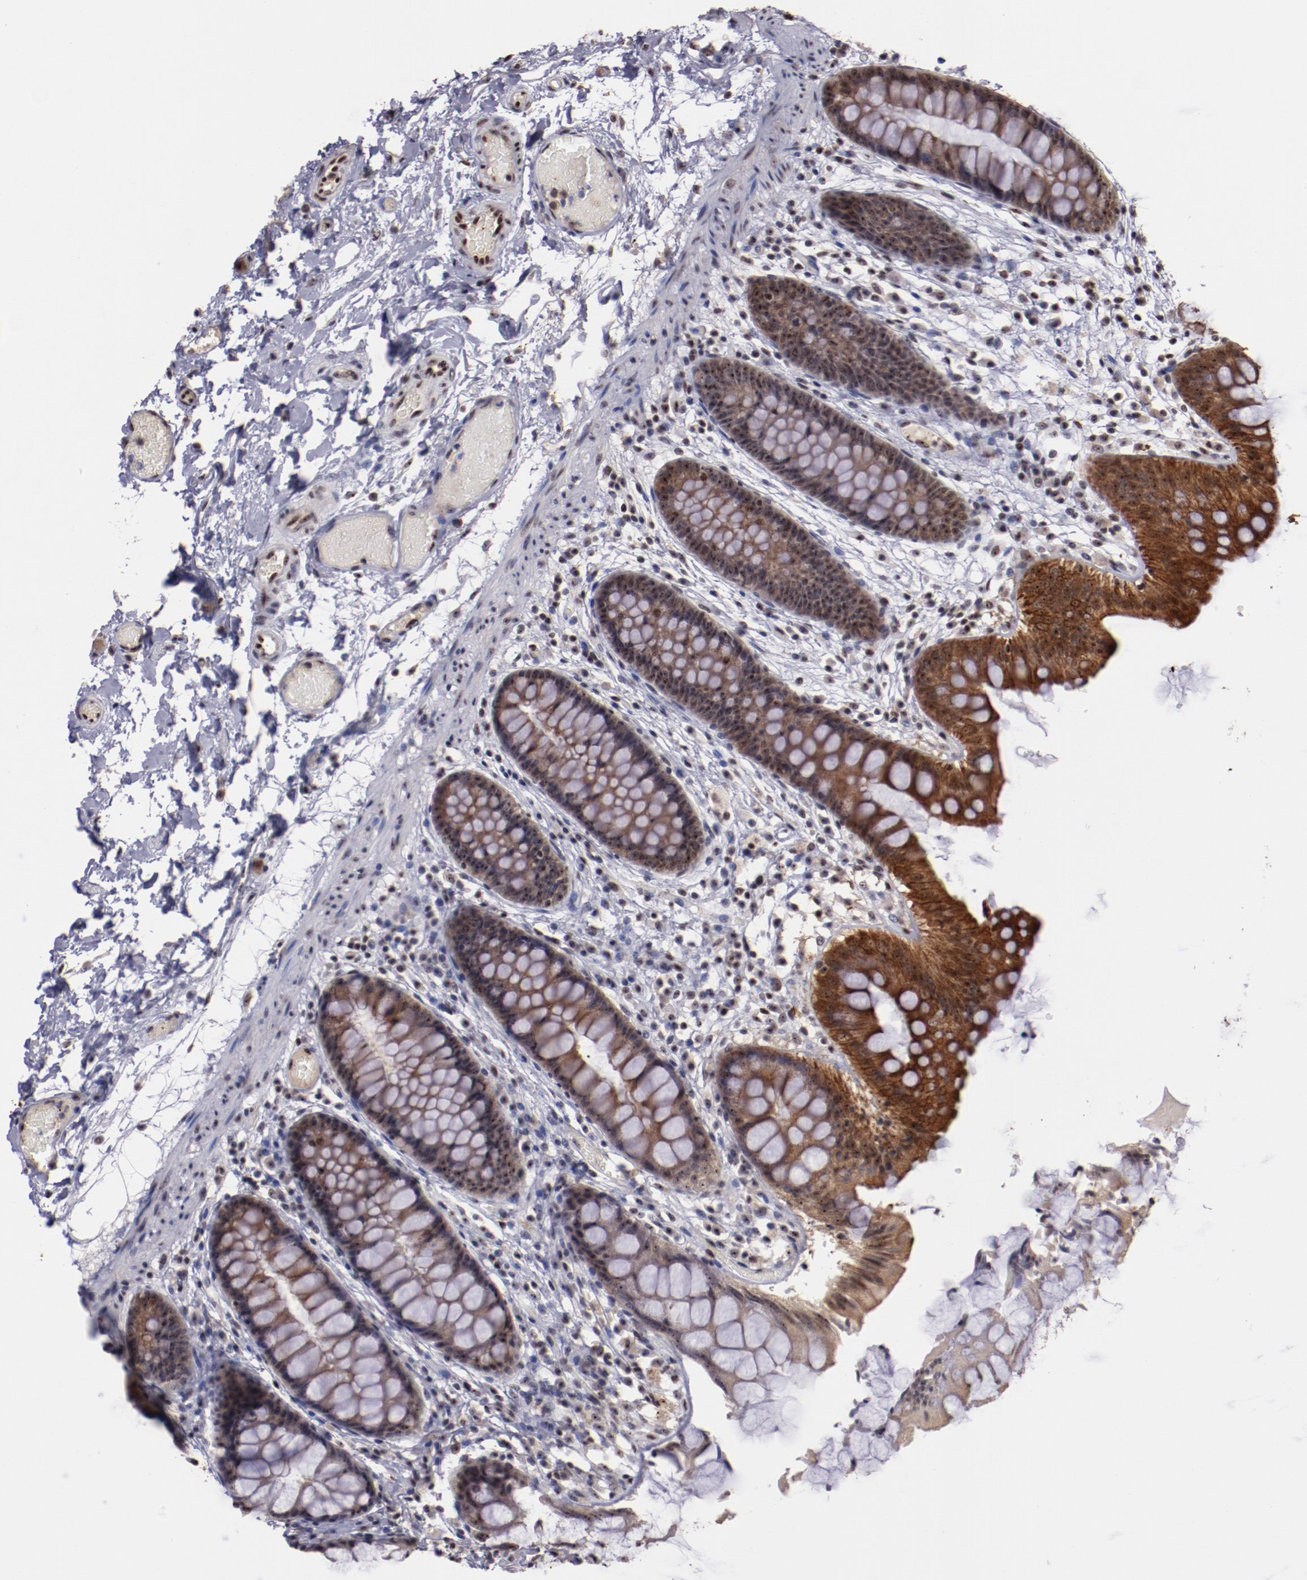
{"staining": {"intensity": "moderate", "quantity": "25%-75%", "location": "nuclear"}, "tissue": "colon", "cell_type": "Endothelial cells", "image_type": "normal", "snomed": [{"axis": "morphology", "description": "Normal tissue, NOS"}, {"axis": "topography", "description": "Smooth muscle"}, {"axis": "topography", "description": "Colon"}], "caption": "Brown immunohistochemical staining in benign human colon displays moderate nuclear expression in about 25%-75% of endothelial cells.", "gene": "DDX24", "patient": {"sex": "male", "age": 67}}